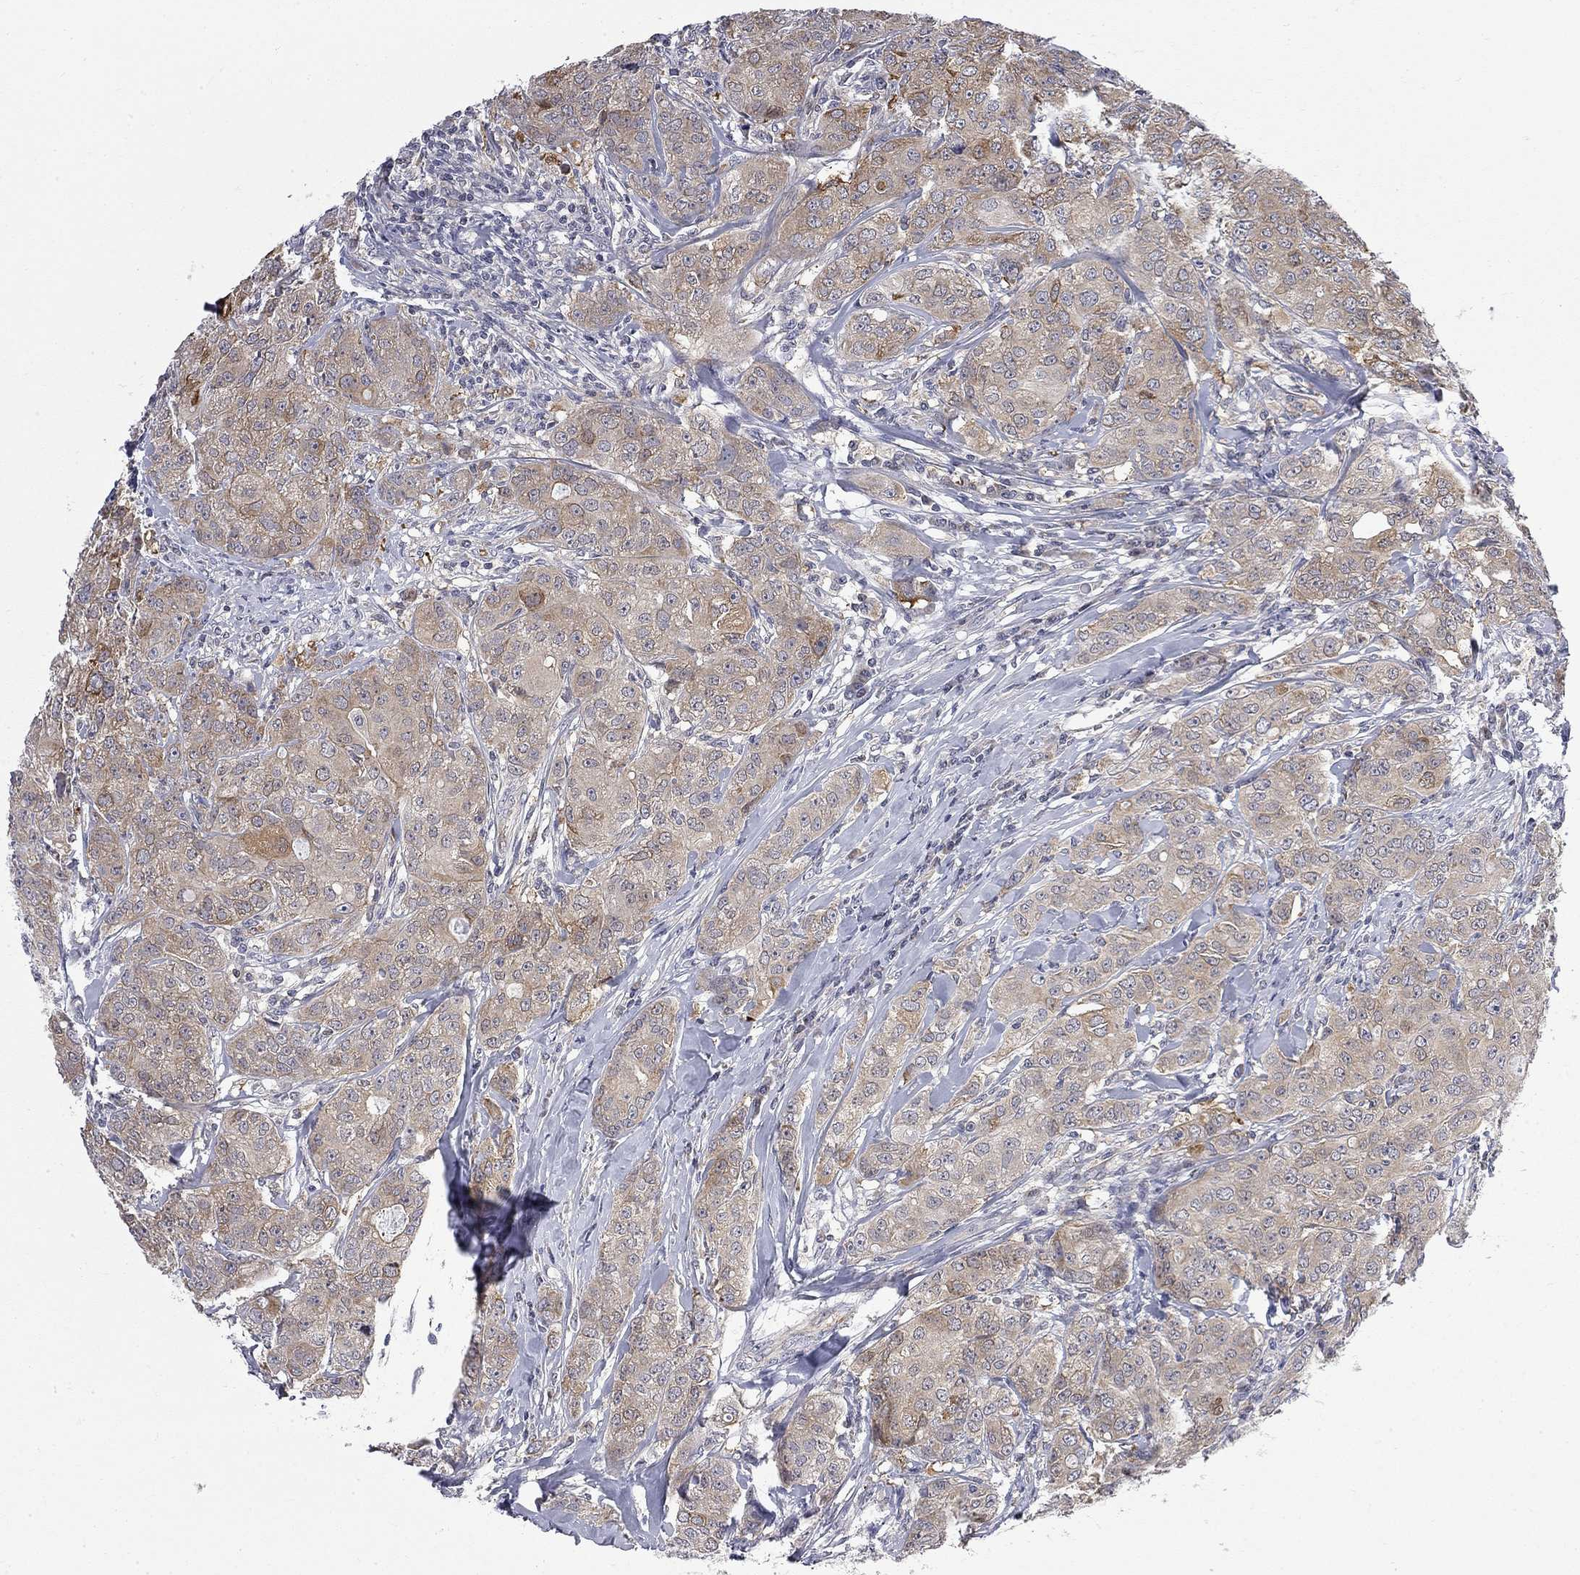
{"staining": {"intensity": "moderate", "quantity": ">75%", "location": "cytoplasmic/membranous"}, "tissue": "breast cancer", "cell_type": "Tumor cells", "image_type": "cancer", "snomed": [{"axis": "morphology", "description": "Duct carcinoma"}, {"axis": "topography", "description": "Breast"}], "caption": "The histopathology image shows a brown stain indicating the presence of a protein in the cytoplasmic/membranous of tumor cells in breast cancer (invasive ductal carcinoma). The protein of interest is shown in brown color, while the nuclei are stained blue.", "gene": "GALNT8", "patient": {"sex": "female", "age": 43}}